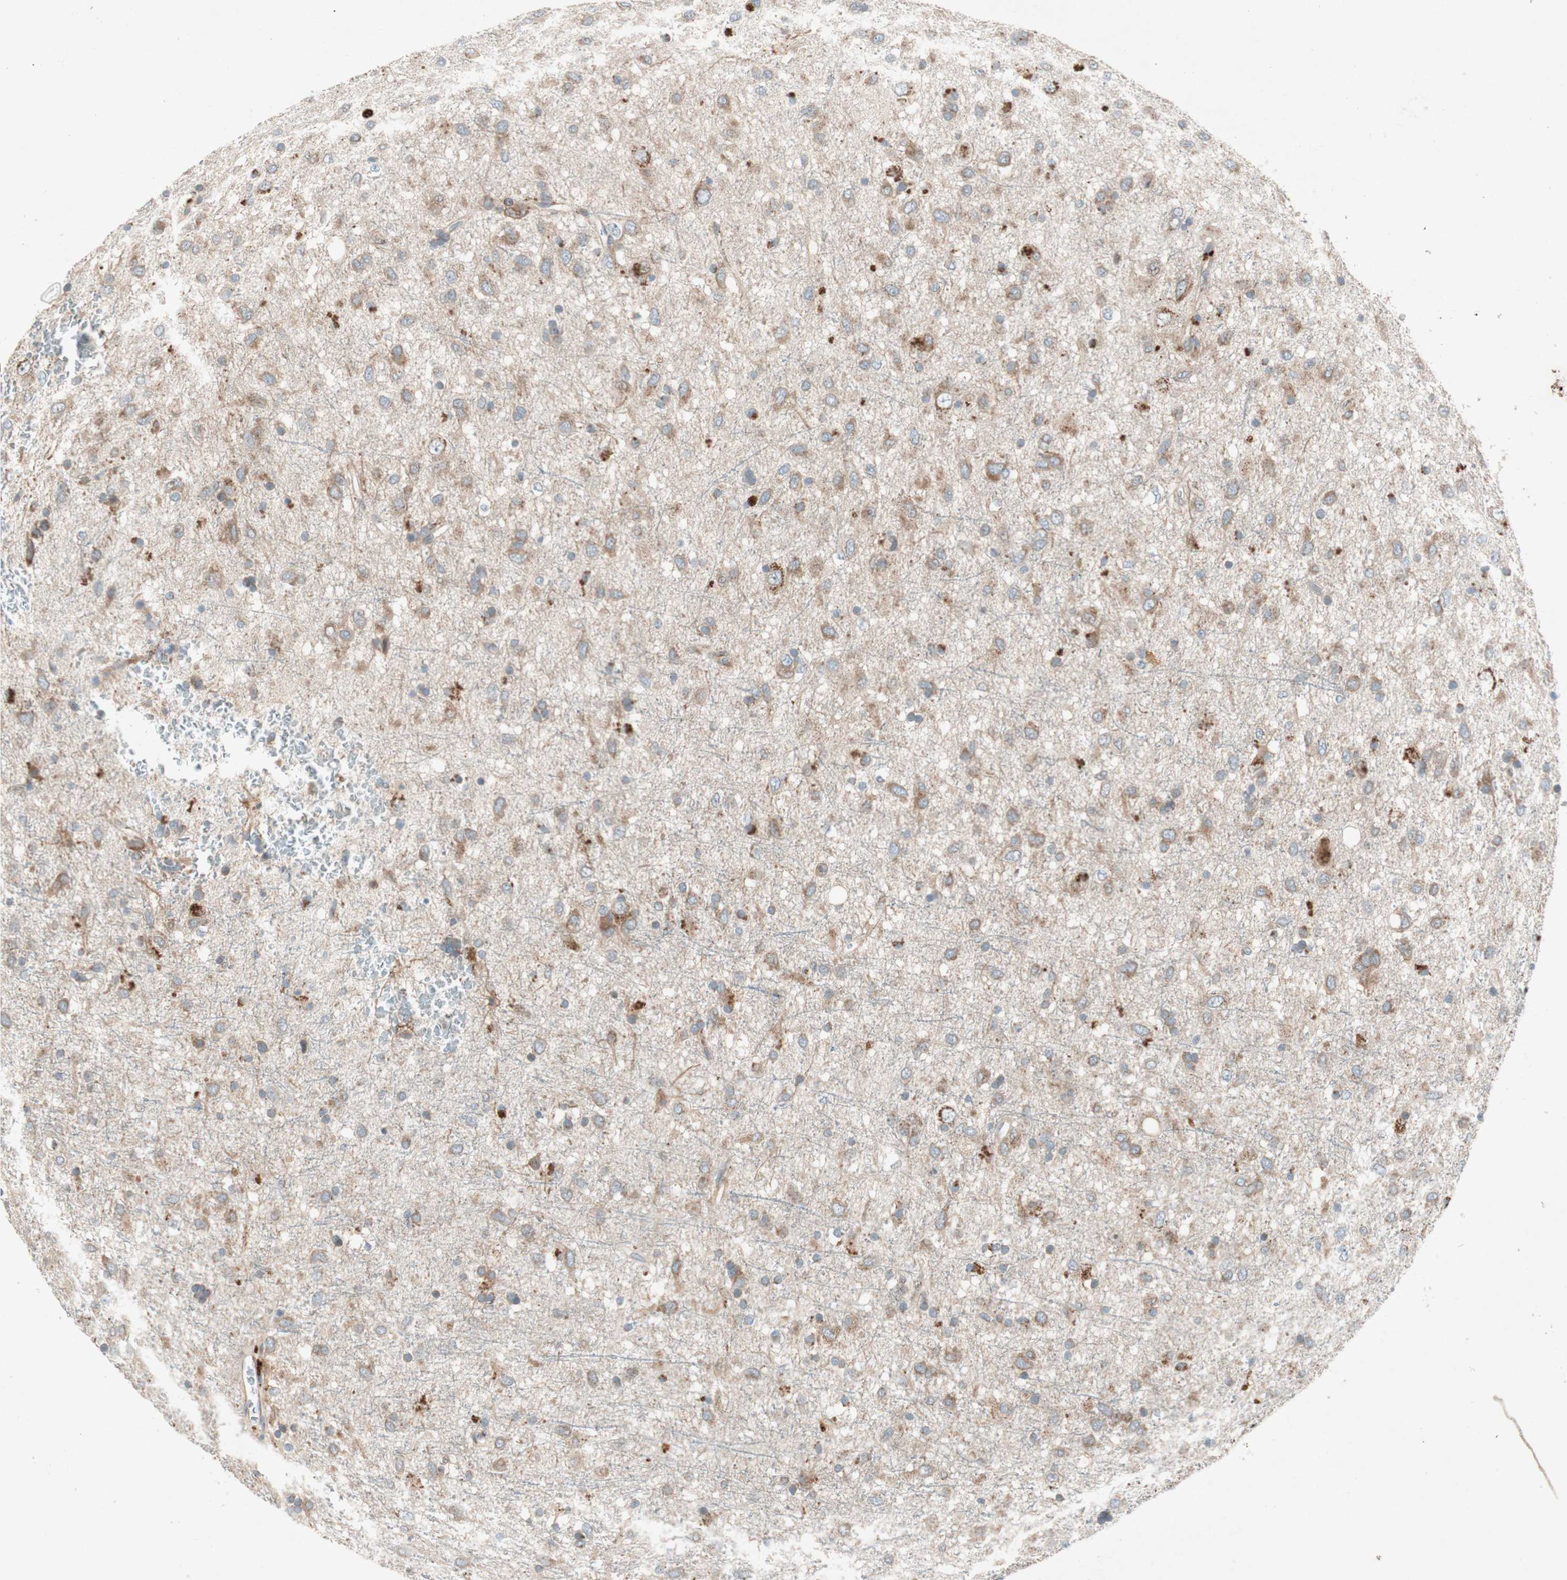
{"staining": {"intensity": "moderate", "quantity": ">75%", "location": "cytoplasmic/membranous"}, "tissue": "glioma", "cell_type": "Tumor cells", "image_type": "cancer", "snomed": [{"axis": "morphology", "description": "Glioma, malignant, Low grade"}, {"axis": "topography", "description": "Brain"}], "caption": "Immunohistochemical staining of malignant low-grade glioma exhibits medium levels of moderate cytoplasmic/membranous staining in about >75% of tumor cells.", "gene": "APOO", "patient": {"sex": "male", "age": 77}}